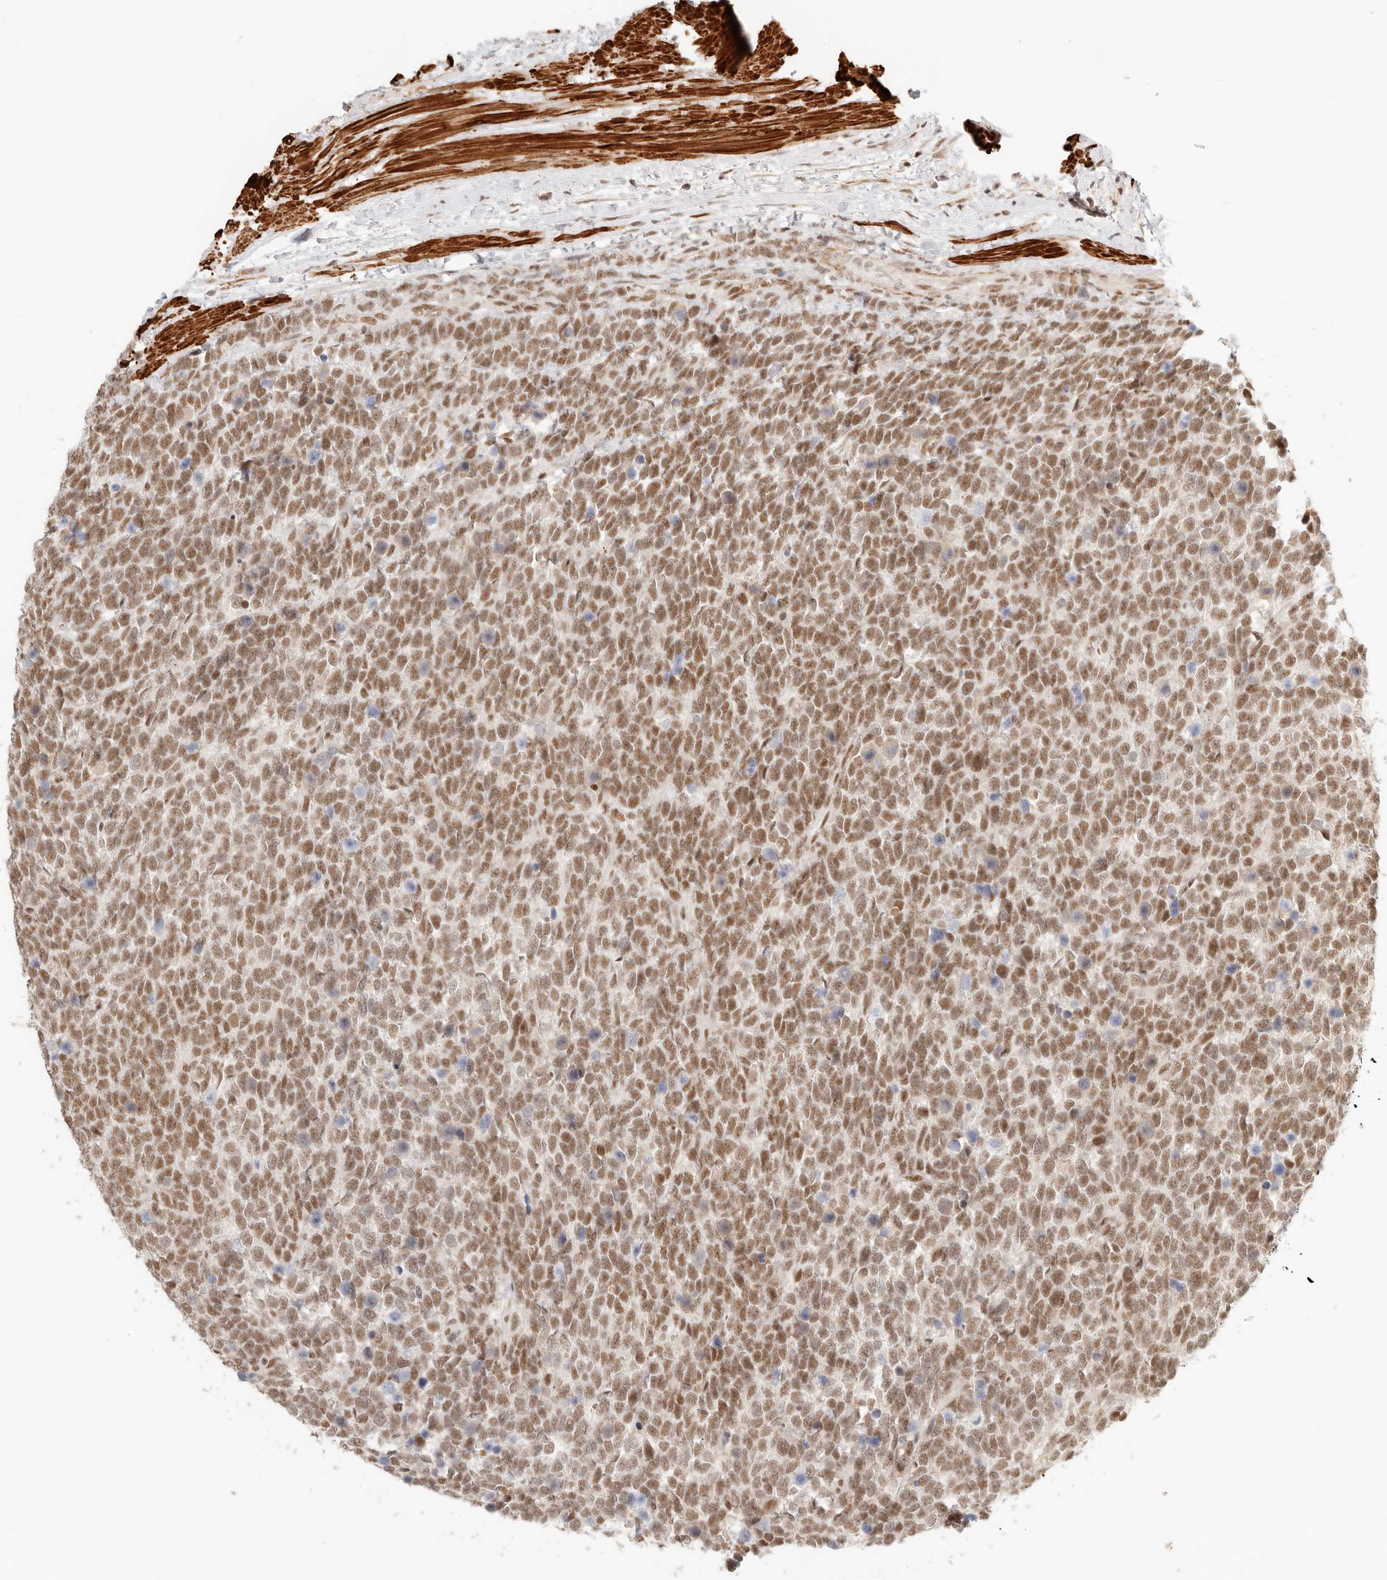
{"staining": {"intensity": "moderate", "quantity": ">75%", "location": "nuclear"}, "tissue": "urothelial cancer", "cell_type": "Tumor cells", "image_type": "cancer", "snomed": [{"axis": "morphology", "description": "Urothelial carcinoma, High grade"}, {"axis": "topography", "description": "Urinary bladder"}], "caption": "Tumor cells reveal moderate nuclear positivity in about >75% of cells in urothelial carcinoma (high-grade).", "gene": "GABPA", "patient": {"sex": "female", "age": 82}}